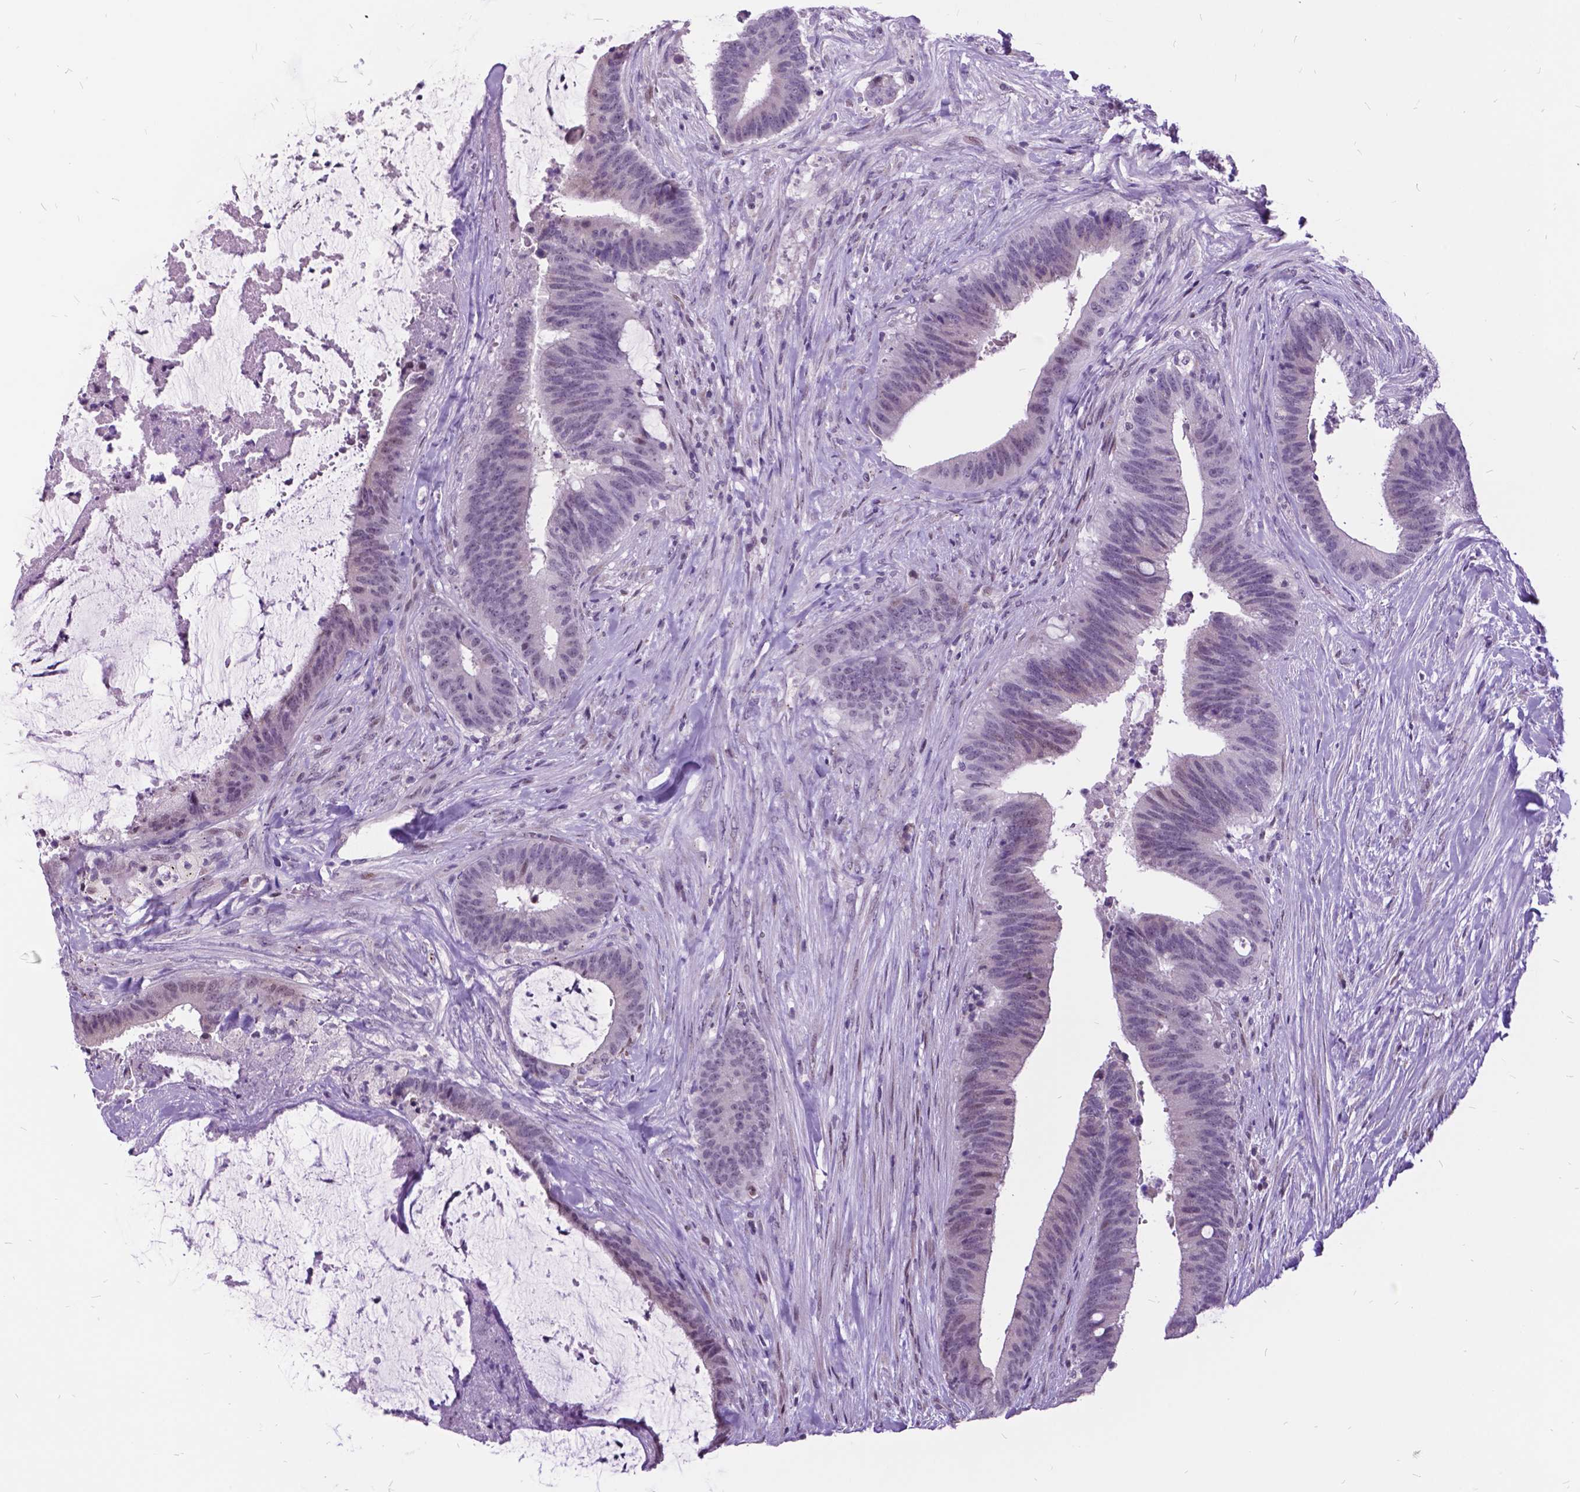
{"staining": {"intensity": "negative", "quantity": "none", "location": "none"}, "tissue": "colorectal cancer", "cell_type": "Tumor cells", "image_type": "cancer", "snomed": [{"axis": "morphology", "description": "Adenocarcinoma, NOS"}, {"axis": "topography", "description": "Colon"}], "caption": "Immunohistochemistry (IHC) of colorectal cancer (adenocarcinoma) reveals no positivity in tumor cells.", "gene": "DPF3", "patient": {"sex": "female", "age": 43}}